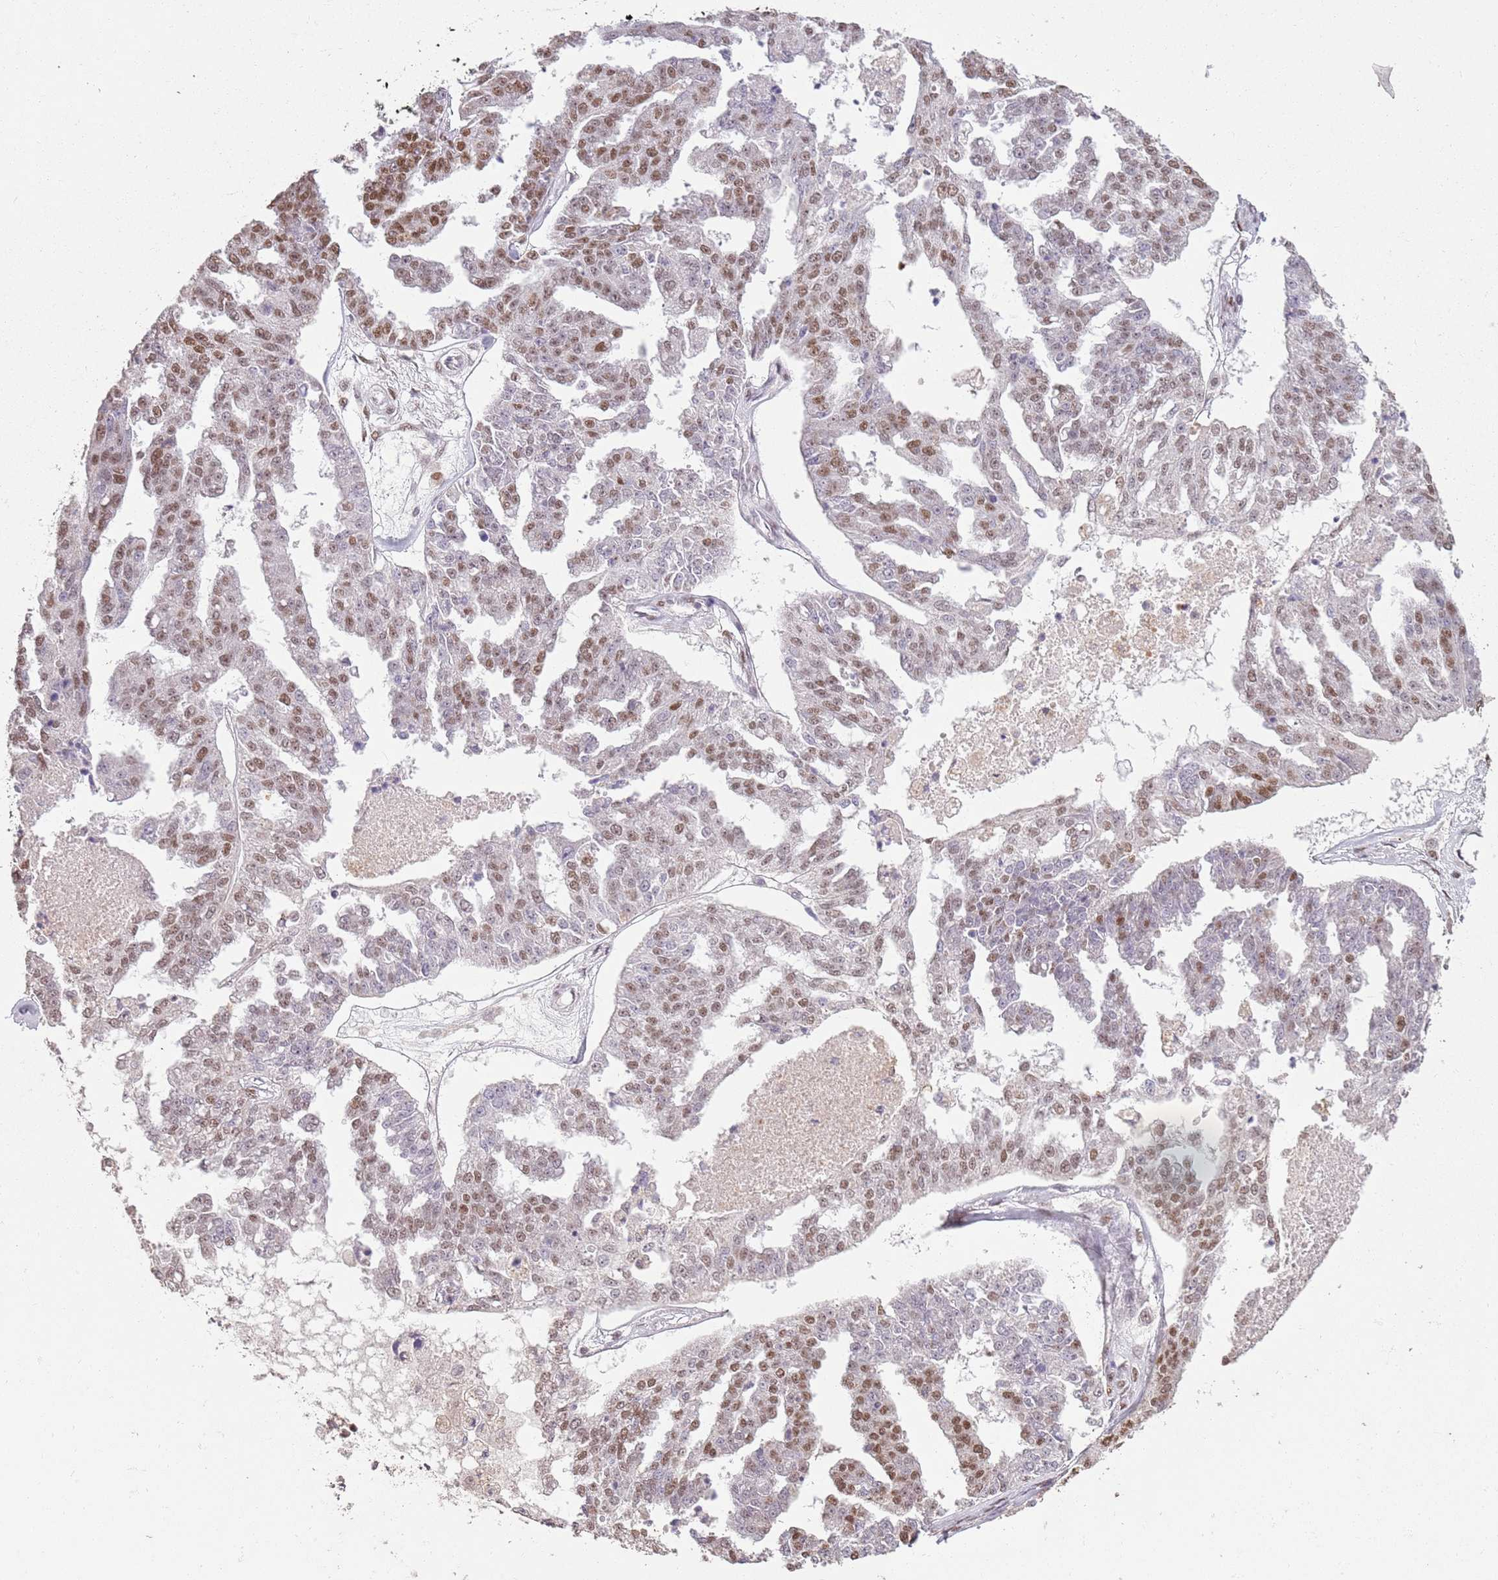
{"staining": {"intensity": "moderate", "quantity": ">75%", "location": "nuclear"}, "tissue": "ovarian cancer", "cell_type": "Tumor cells", "image_type": "cancer", "snomed": [{"axis": "morphology", "description": "Cystadenocarcinoma, serous, NOS"}, {"axis": "topography", "description": "Ovary"}], "caption": "A medium amount of moderate nuclear positivity is present in approximately >75% of tumor cells in ovarian serous cystadenocarcinoma tissue.", "gene": "ARL14EP", "patient": {"sex": "female", "age": 58}}